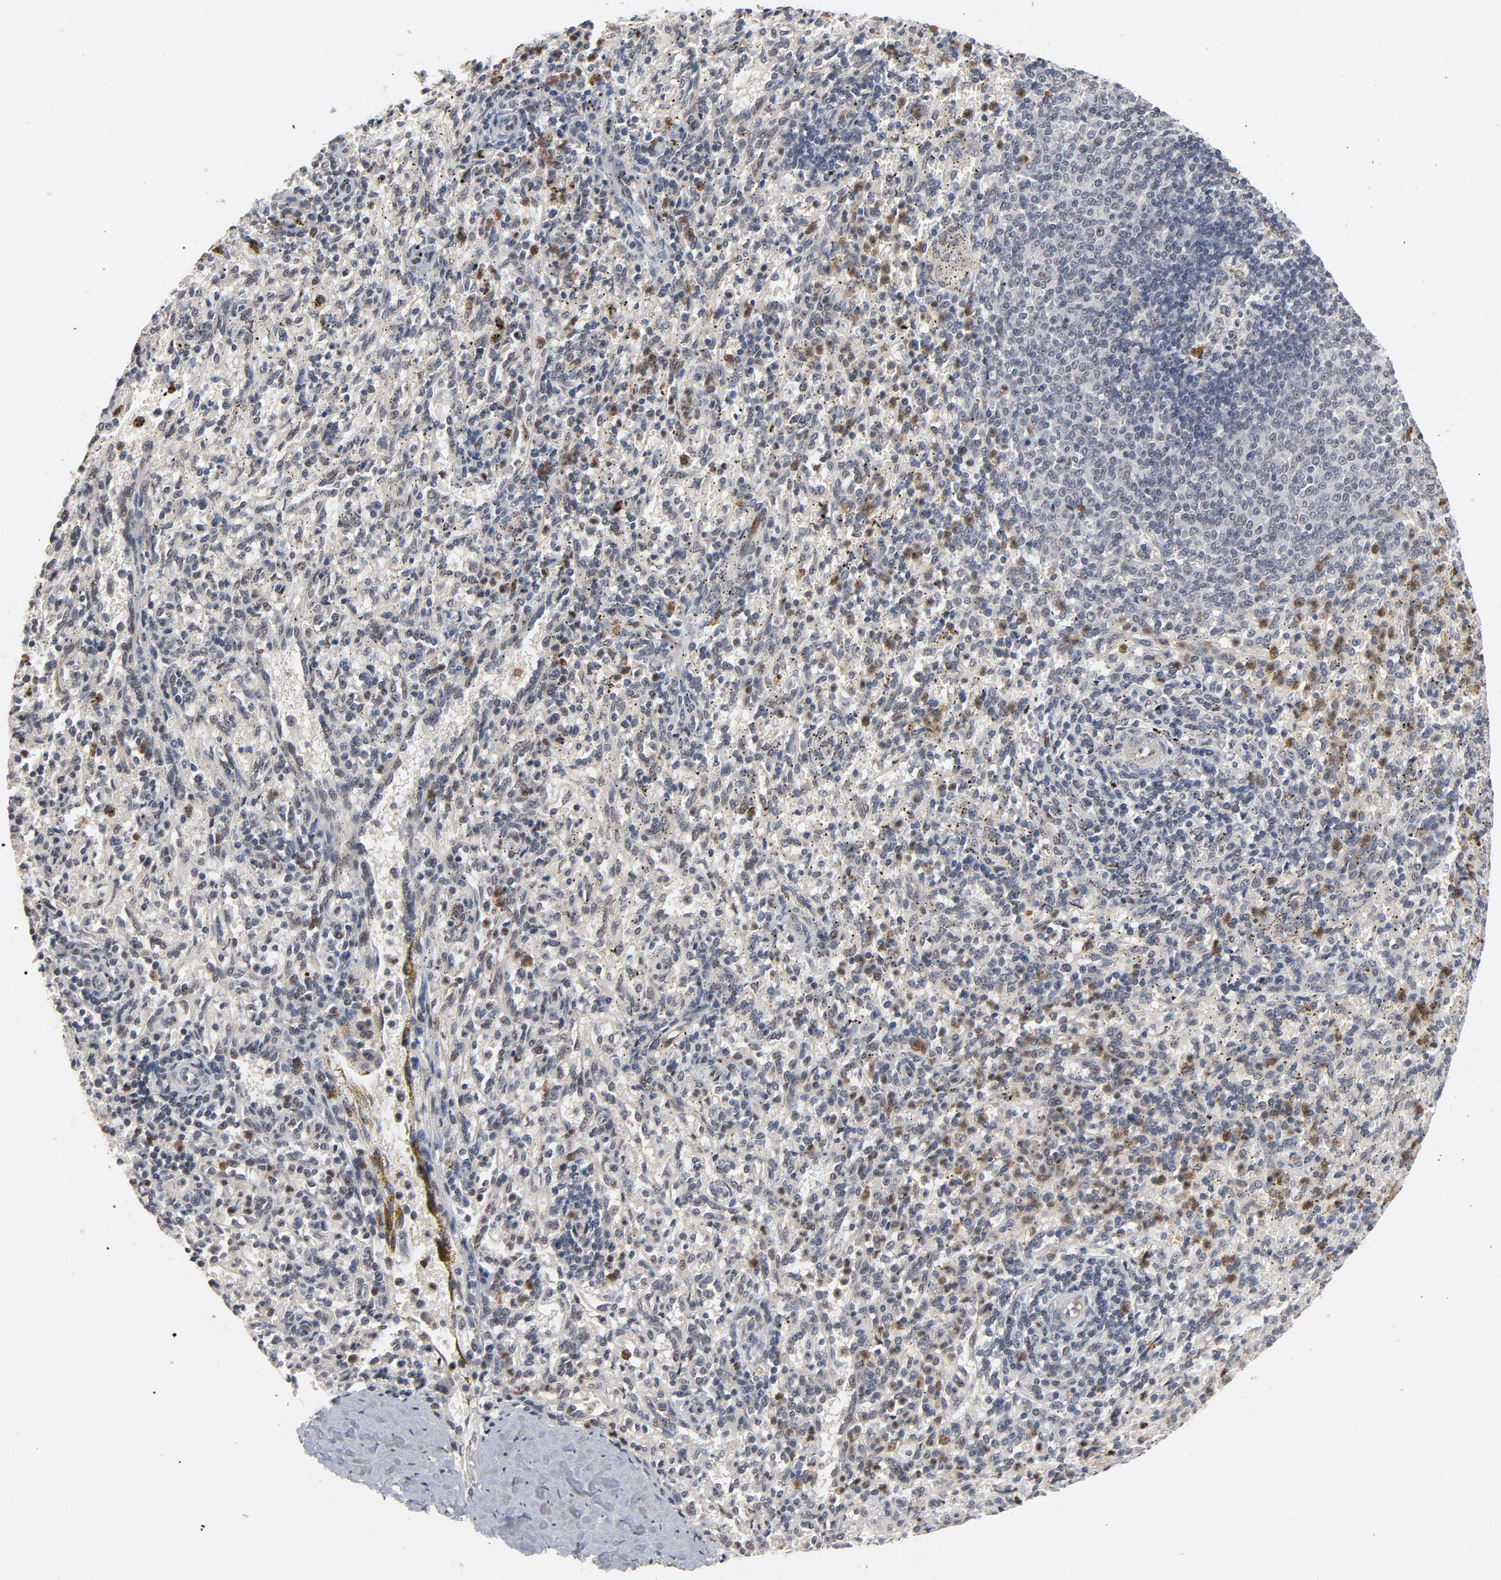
{"staining": {"intensity": "weak", "quantity": "<25%", "location": "cytoplasmic/membranous"}, "tissue": "spleen", "cell_type": "Cells in red pulp", "image_type": "normal", "snomed": [{"axis": "morphology", "description": "Normal tissue, NOS"}, {"axis": "topography", "description": "Spleen"}], "caption": "A photomicrograph of spleen stained for a protein exhibits no brown staining in cells in red pulp. (Brightfield microscopy of DAB (3,3'-diaminobenzidine) immunohistochemistry (IHC) at high magnification).", "gene": "RTL5", "patient": {"sex": "female", "age": 10}}